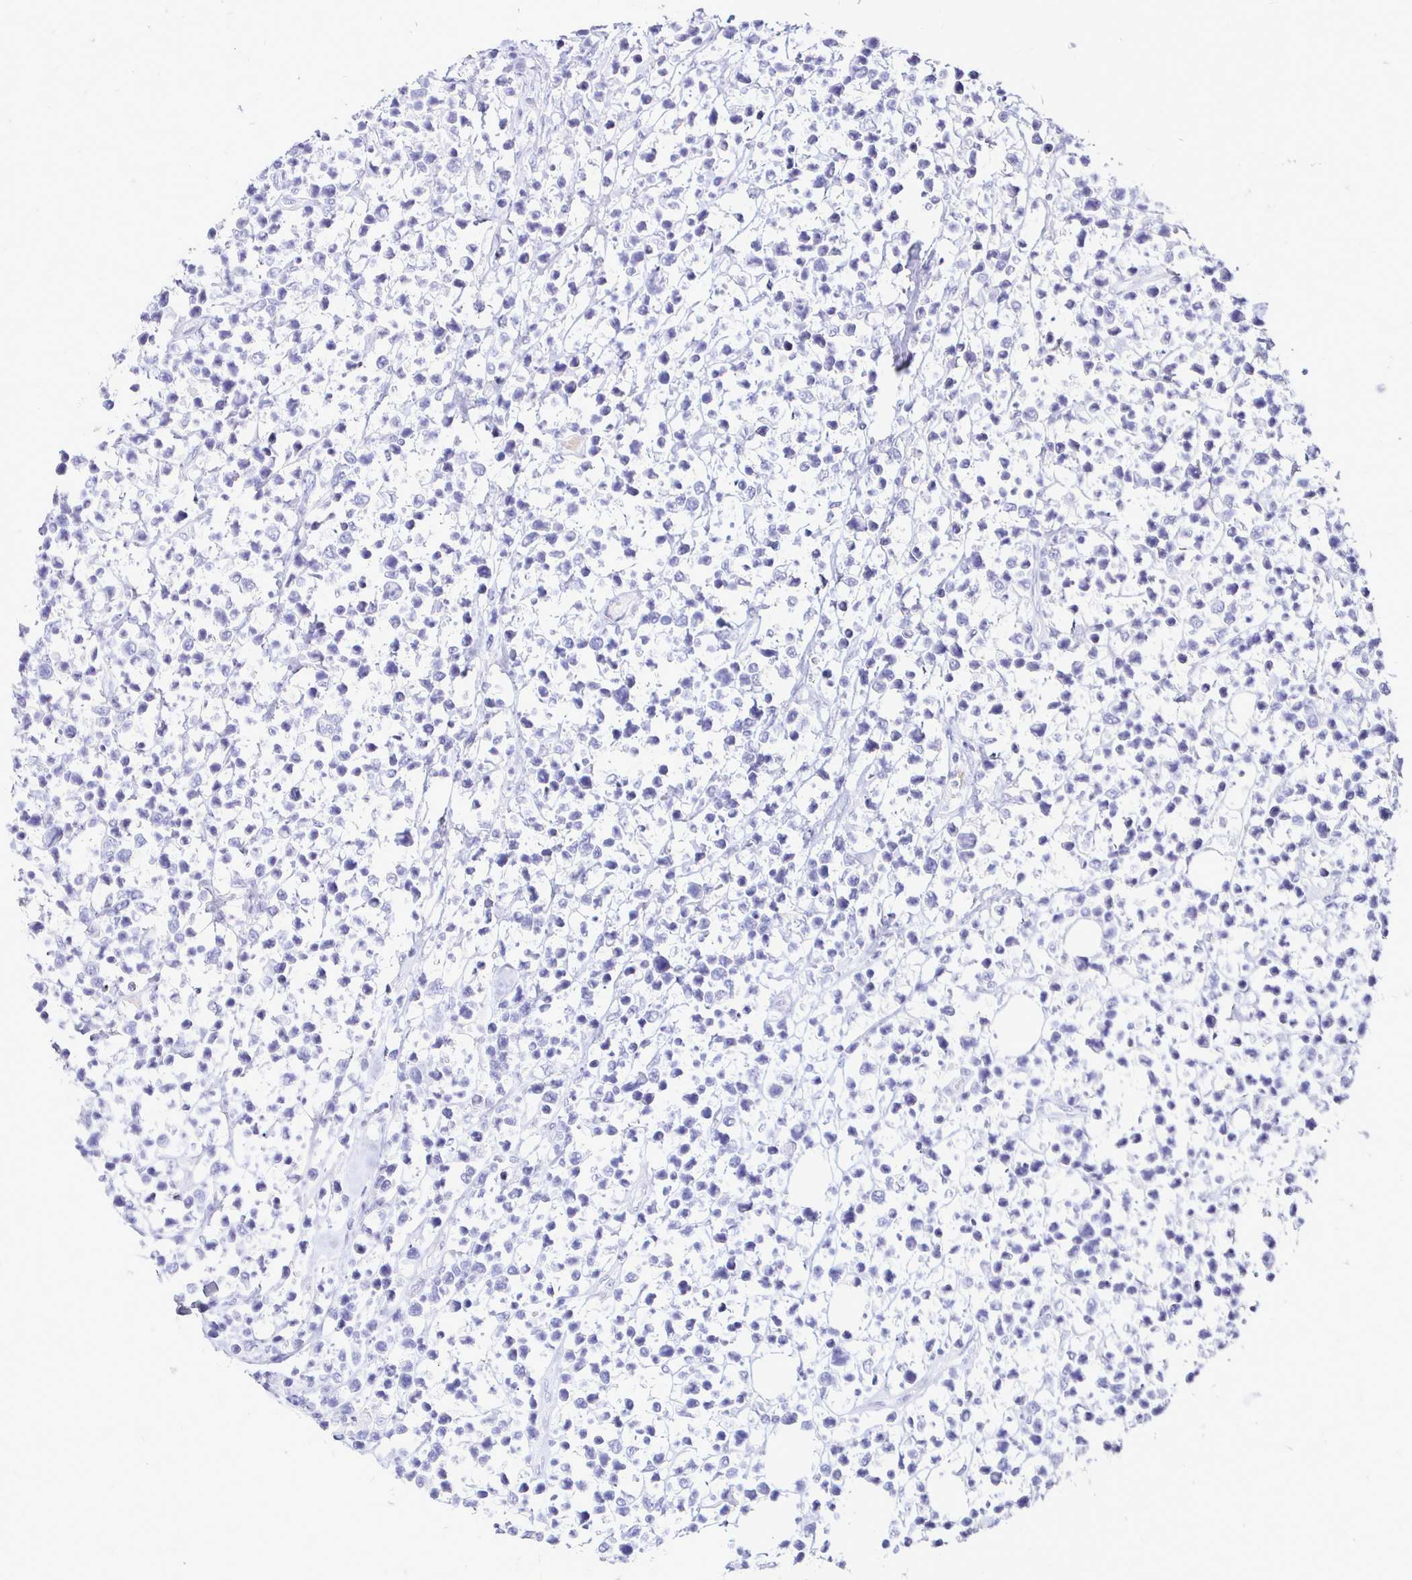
{"staining": {"intensity": "negative", "quantity": "none", "location": "none"}, "tissue": "lymphoma", "cell_type": "Tumor cells", "image_type": "cancer", "snomed": [{"axis": "morphology", "description": "Malignant lymphoma, non-Hodgkin's type, Low grade"}, {"axis": "topography", "description": "Lymph node"}], "caption": "An image of human low-grade malignant lymphoma, non-Hodgkin's type is negative for staining in tumor cells.", "gene": "IRGC", "patient": {"sex": "male", "age": 60}}